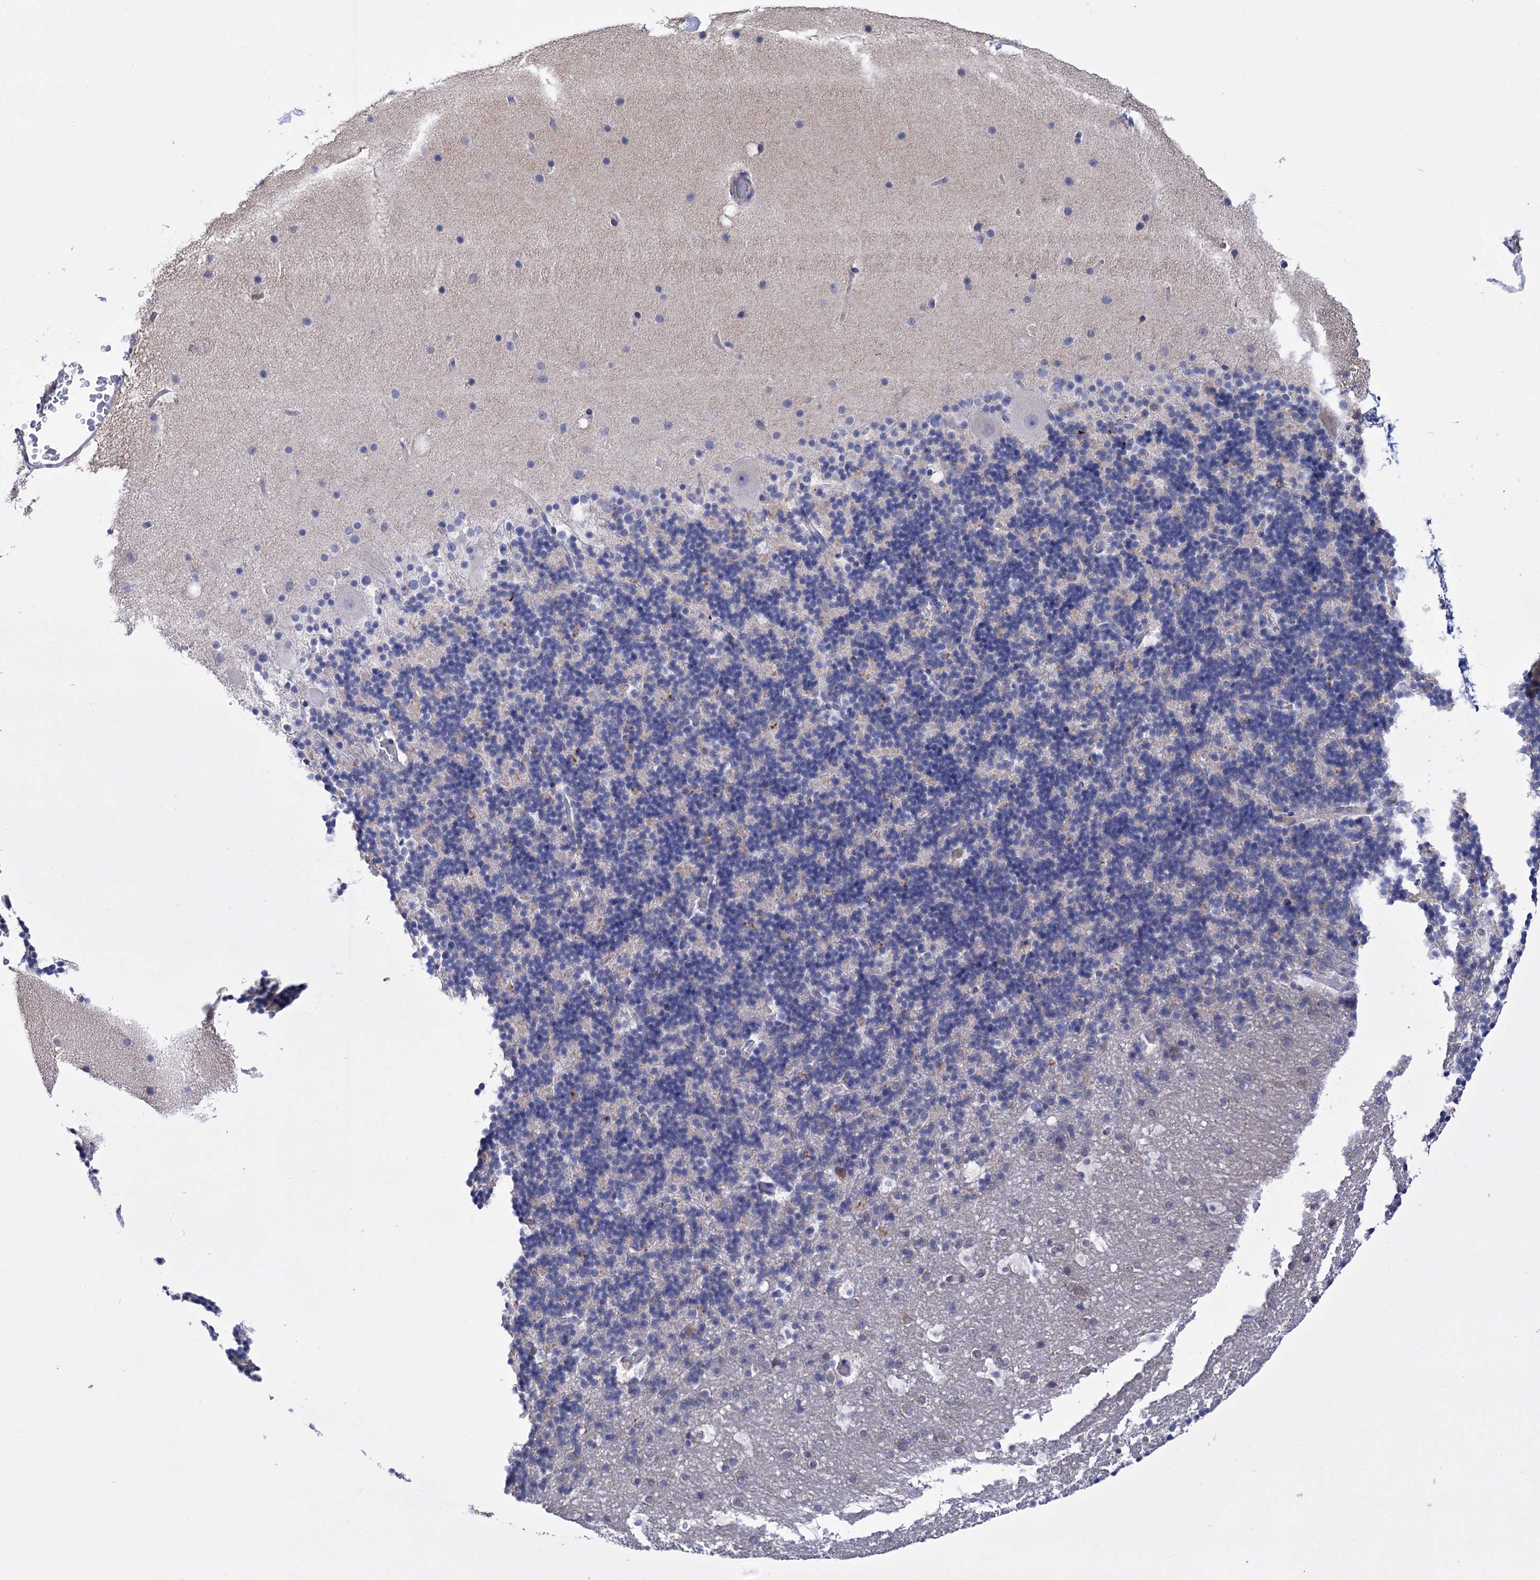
{"staining": {"intensity": "negative", "quantity": "none", "location": "none"}, "tissue": "cerebellum", "cell_type": "Cells in granular layer", "image_type": "normal", "snomed": [{"axis": "morphology", "description": "Normal tissue, NOS"}, {"axis": "topography", "description": "Cerebellum"}], "caption": "Immunohistochemistry (IHC) image of normal cerebellum stained for a protein (brown), which reveals no expression in cells in granular layer. Nuclei are stained in blue.", "gene": "BBS4", "patient": {"sex": "male", "age": 57}}